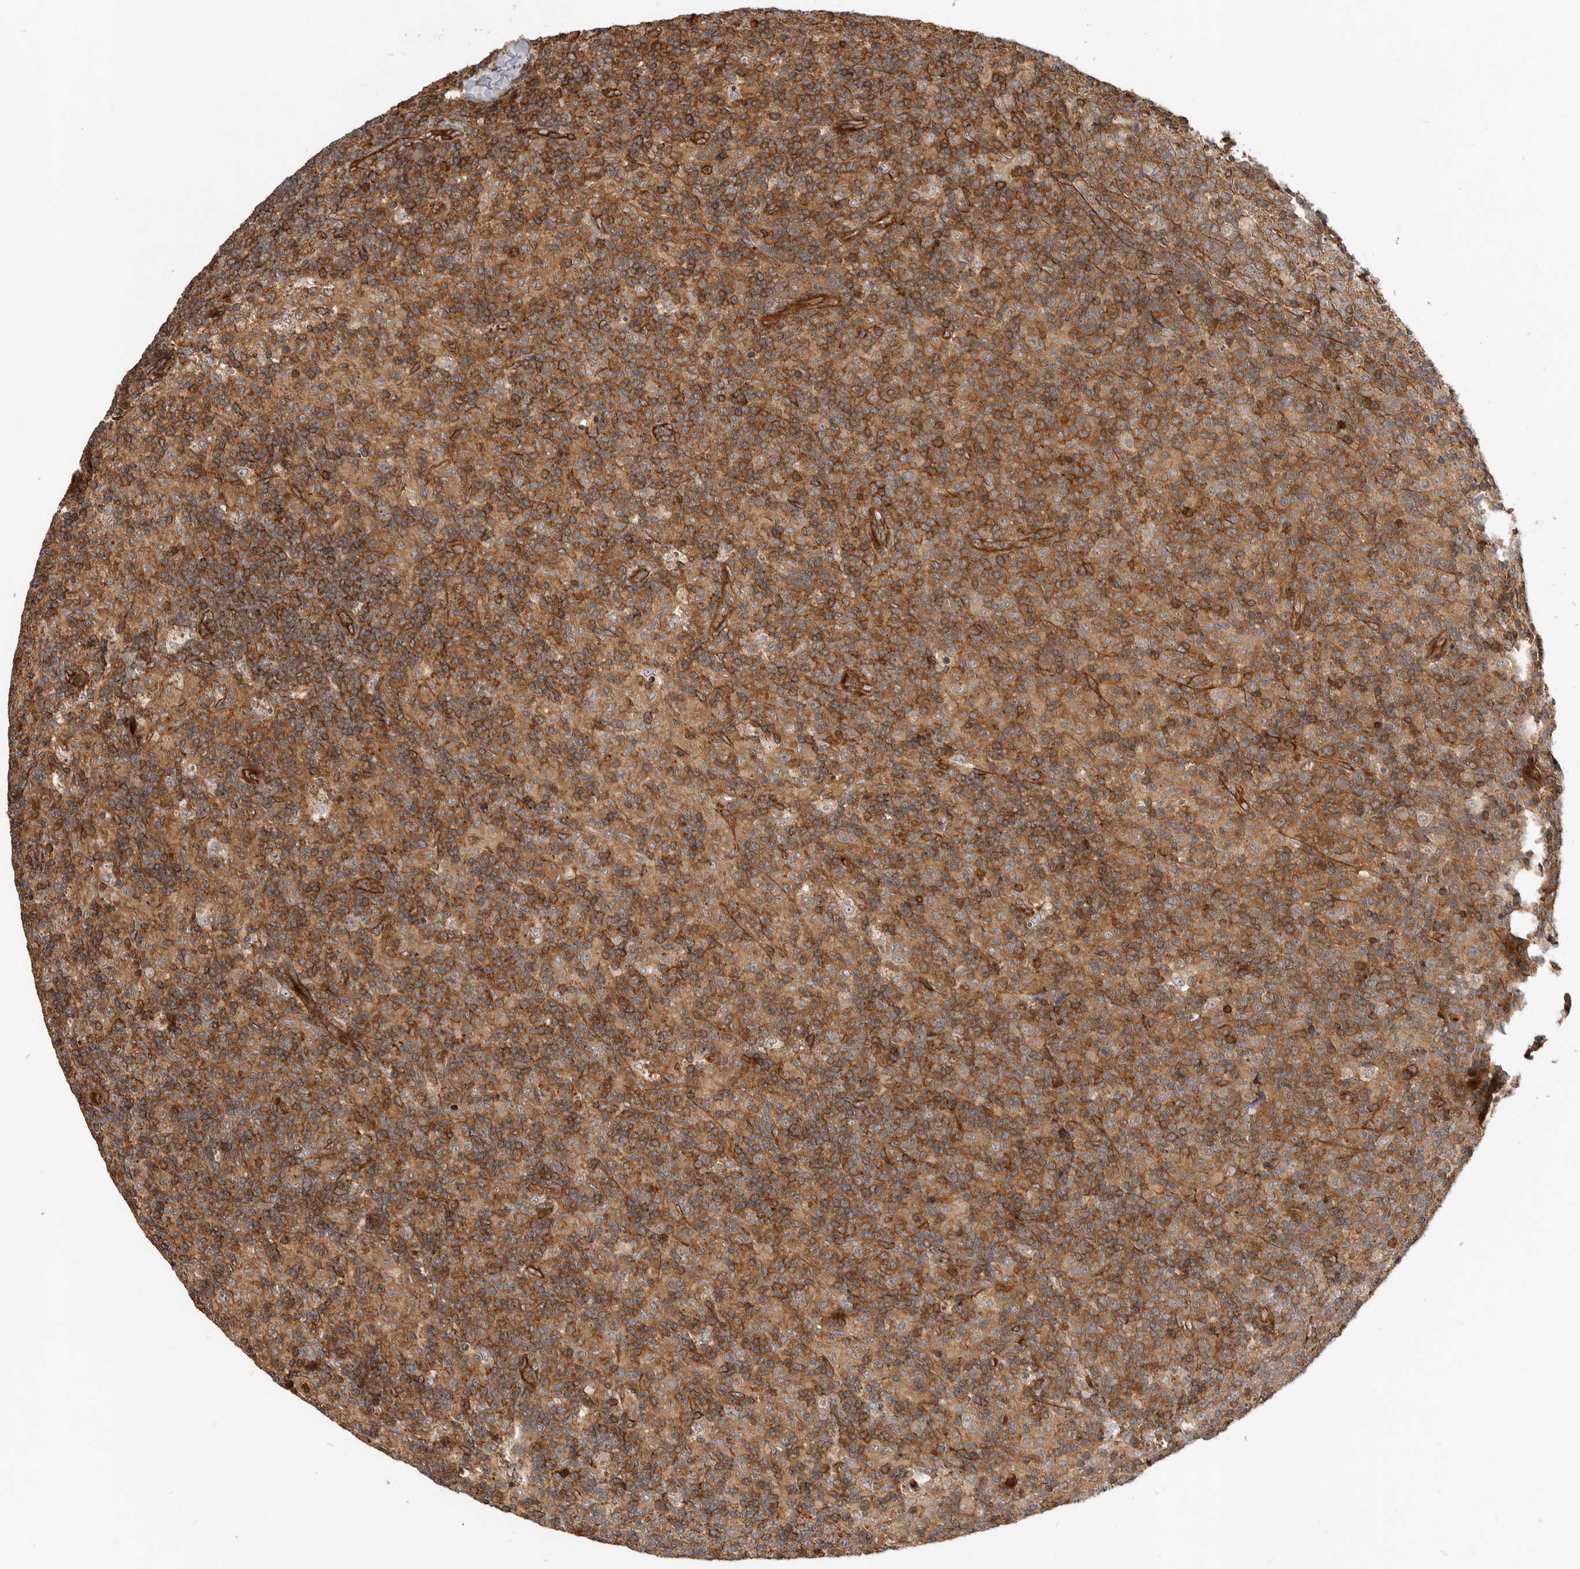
{"staining": {"intensity": "moderate", "quantity": ">75%", "location": "cytoplasmic/membranous"}, "tissue": "lymph node", "cell_type": "Germinal center cells", "image_type": "normal", "snomed": [{"axis": "morphology", "description": "Normal tissue, NOS"}, {"axis": "morphology", "description": "Inflammation, NOS"}, {"axis": "topography", "description": "Lymph node"}], "caption": "Human lymph node stained for a protein (brown) demonstrates moderate cytoplasmic/membranous positive staining in about >75% of germinal center cells.", "gene": "GPATCH2", "patient": {"sex": "male", "age": 55}}